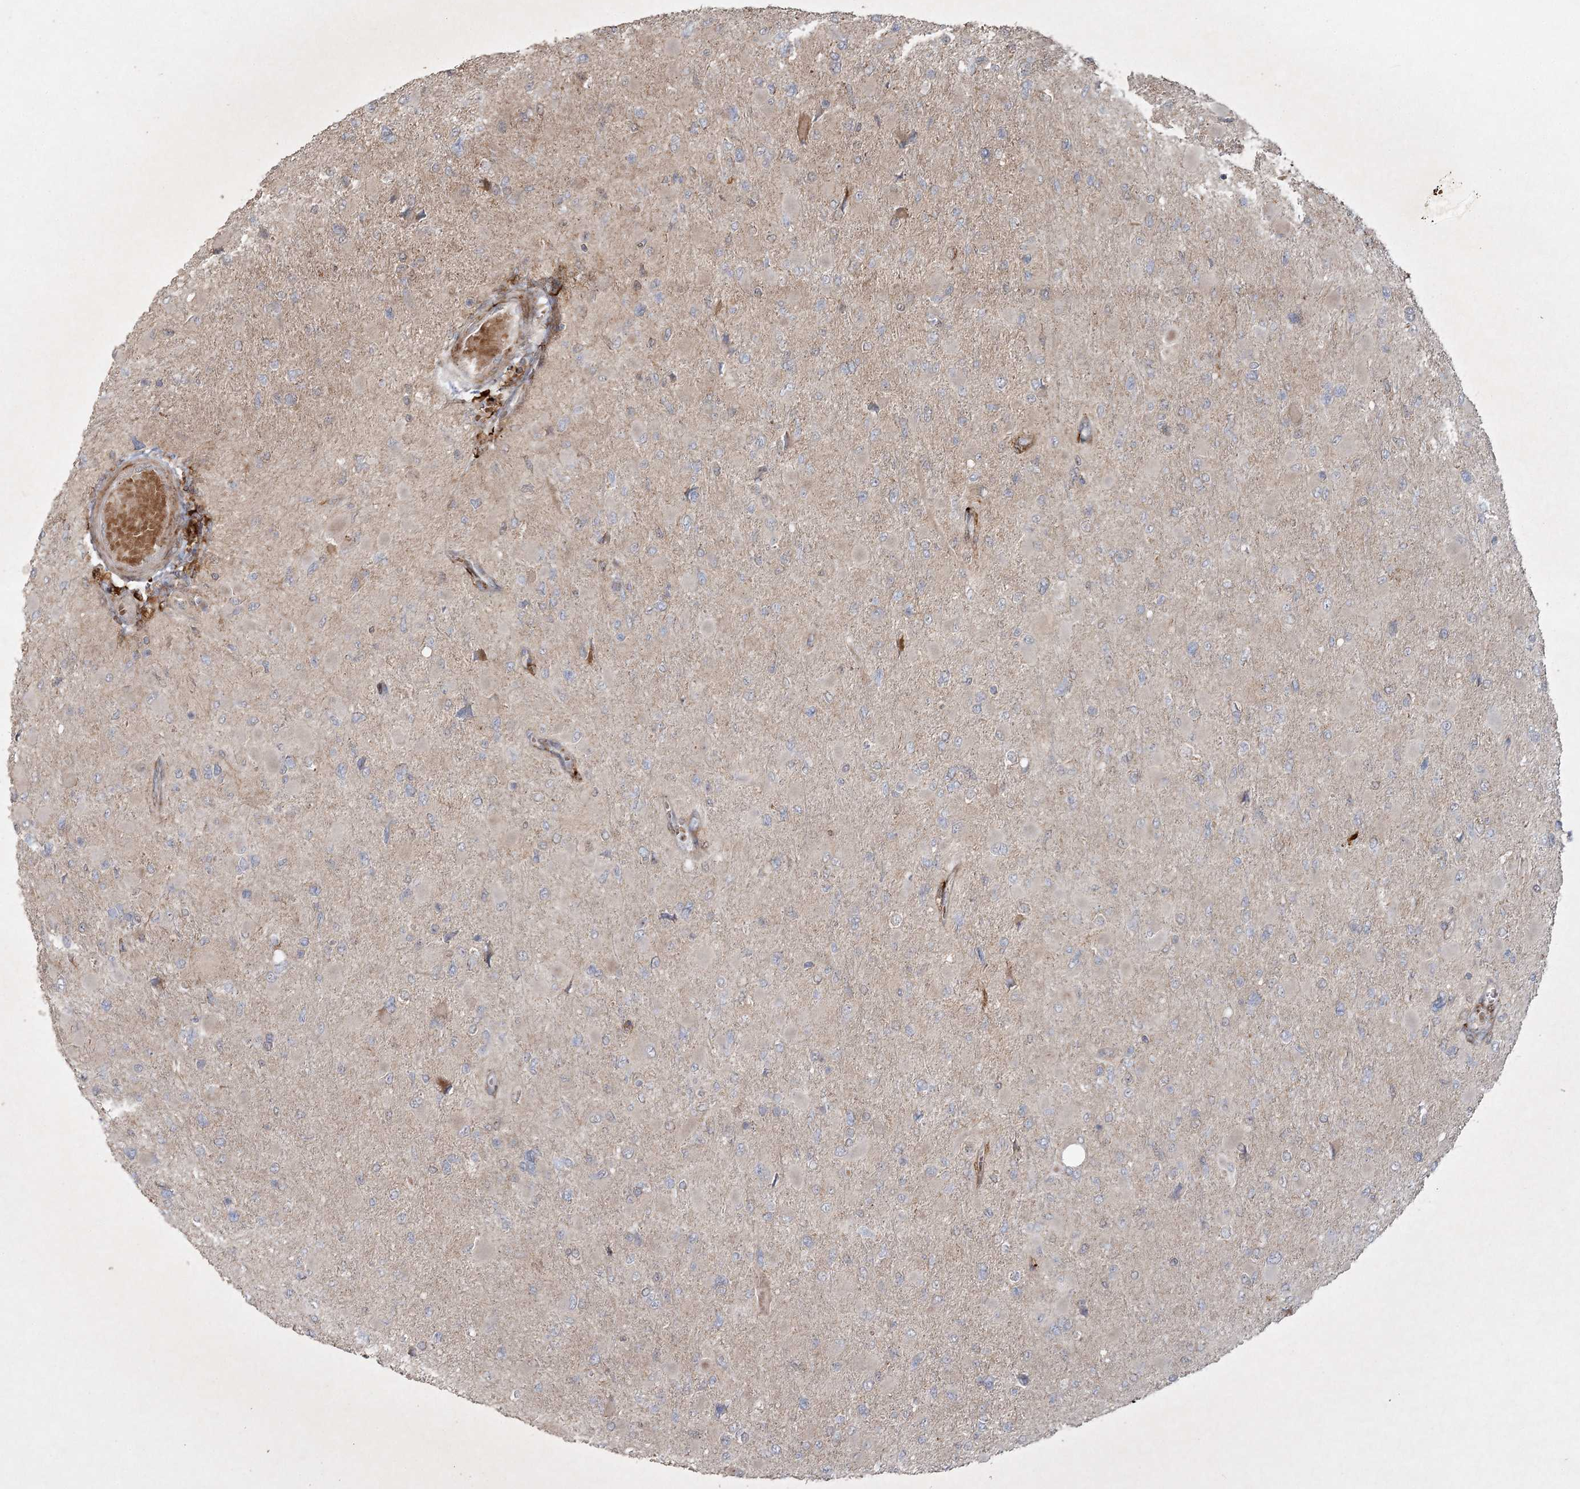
{"staining": {"intensity": "negative", "quantity": "none", "location": "none"}, "tissue": "glioma", "cell_type": "Tumor cells", "image_type": "cancer", "snomed": [{"axis": "morphology", "description": "Glioma, malignant, High grade"}, {"axis": "topography", "description": "Cerebral cortex"}], "caption": "DAB (3,3'-diaminobenzidine) immunohistochemical staining of glioma displays no significant staining in tumor cells.", "gene": "KBTBD4", "patient": {"sex": "female", "age": 36}}